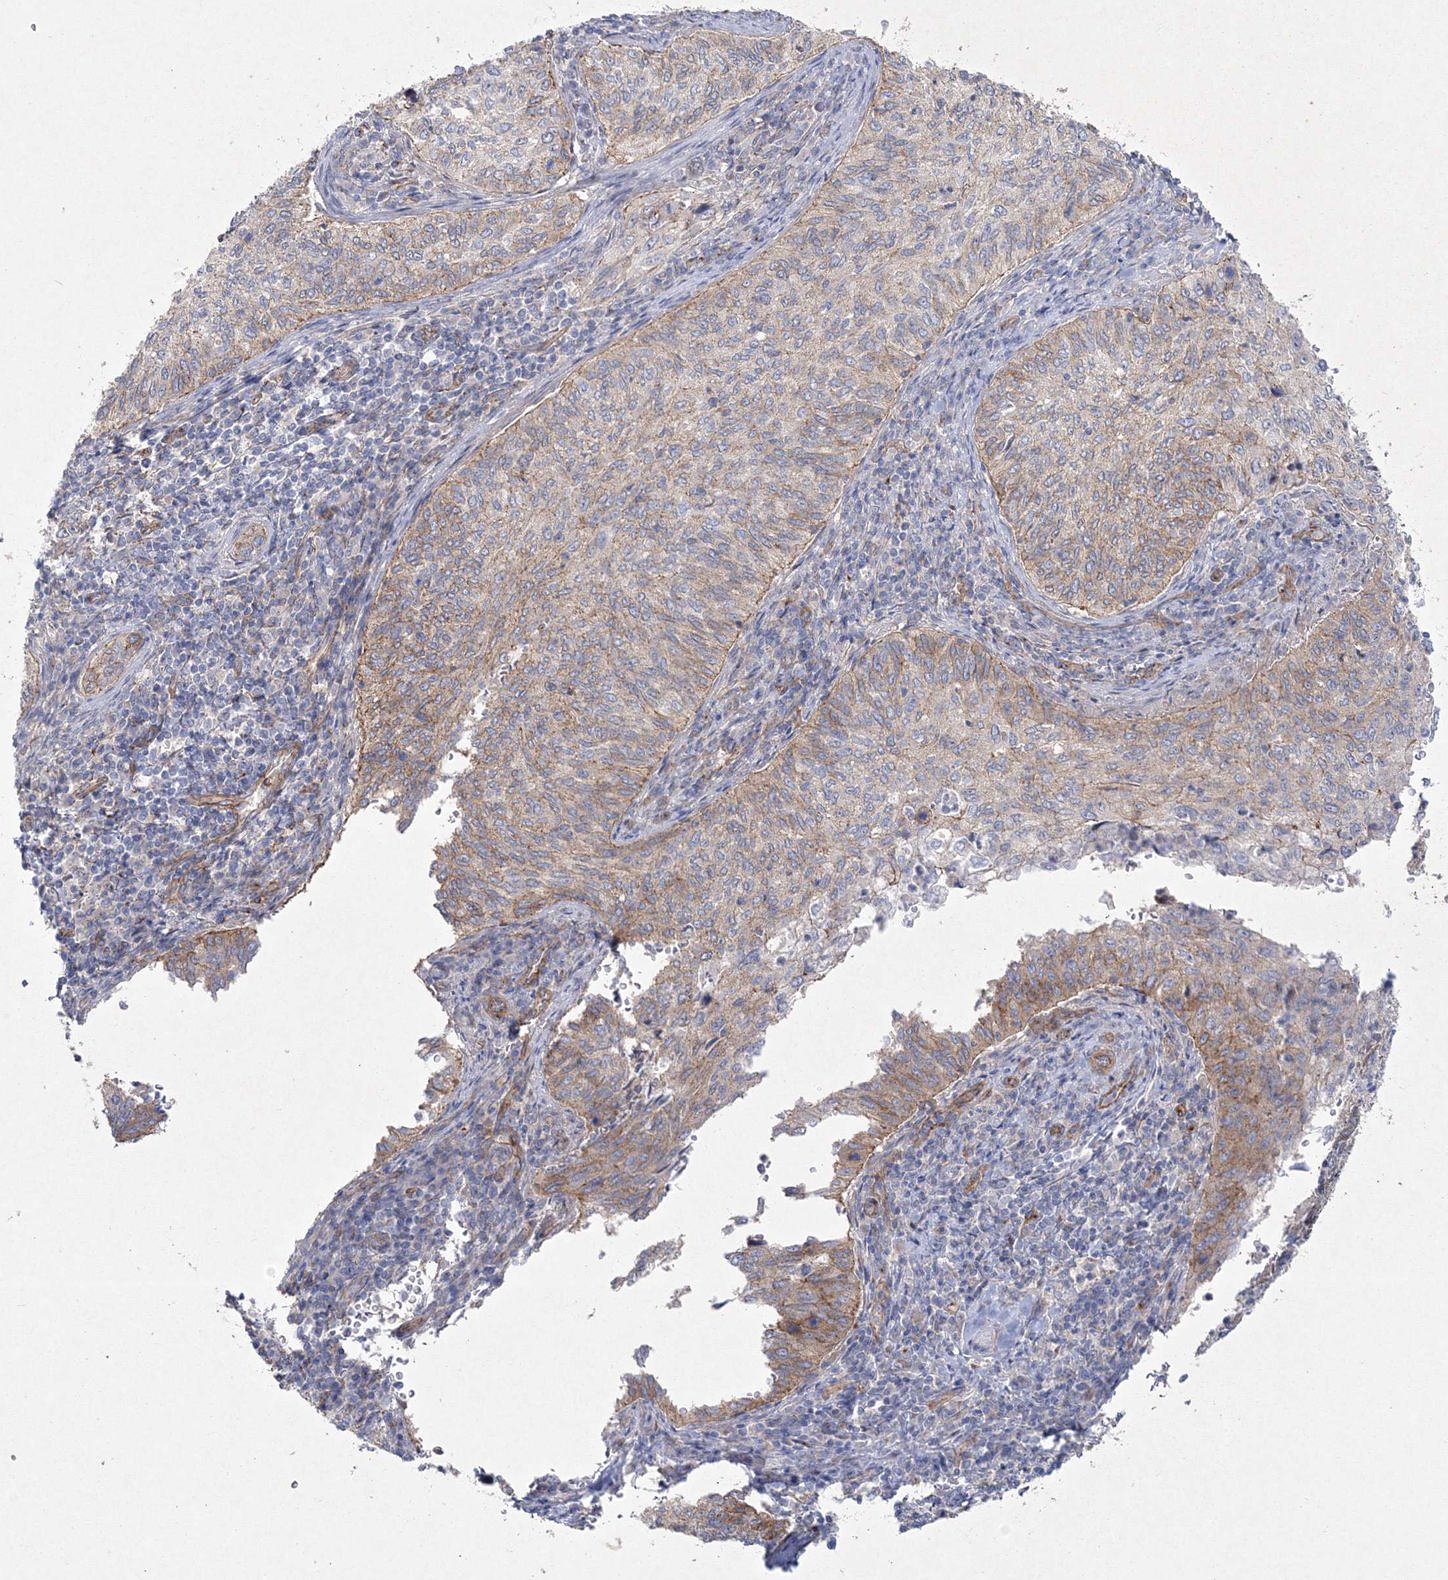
{"staining": {"intensity": "moderate", "quantity": "25%-75%", "location": "cytoplasmic/membranous"}, "tissue": "cervical cancer", "cell_type": "Tumor cells", "image_type": "cancer", "snomed": [{"axis": "morphology", "description": "Squamous cell carcinoma, NOS"}, {"axis": "topography", "description": "Cervix"}], "caption": "The histopathology image shows immunohistochemical staining of cervical squamous cell carcinoma. There is moderate cytoplasmic/membranous positivity is appreciated in approximately 25%-75% of tumor cells.", "gene": "NAA40", "patient": {"sex": "female", "age": 30}}